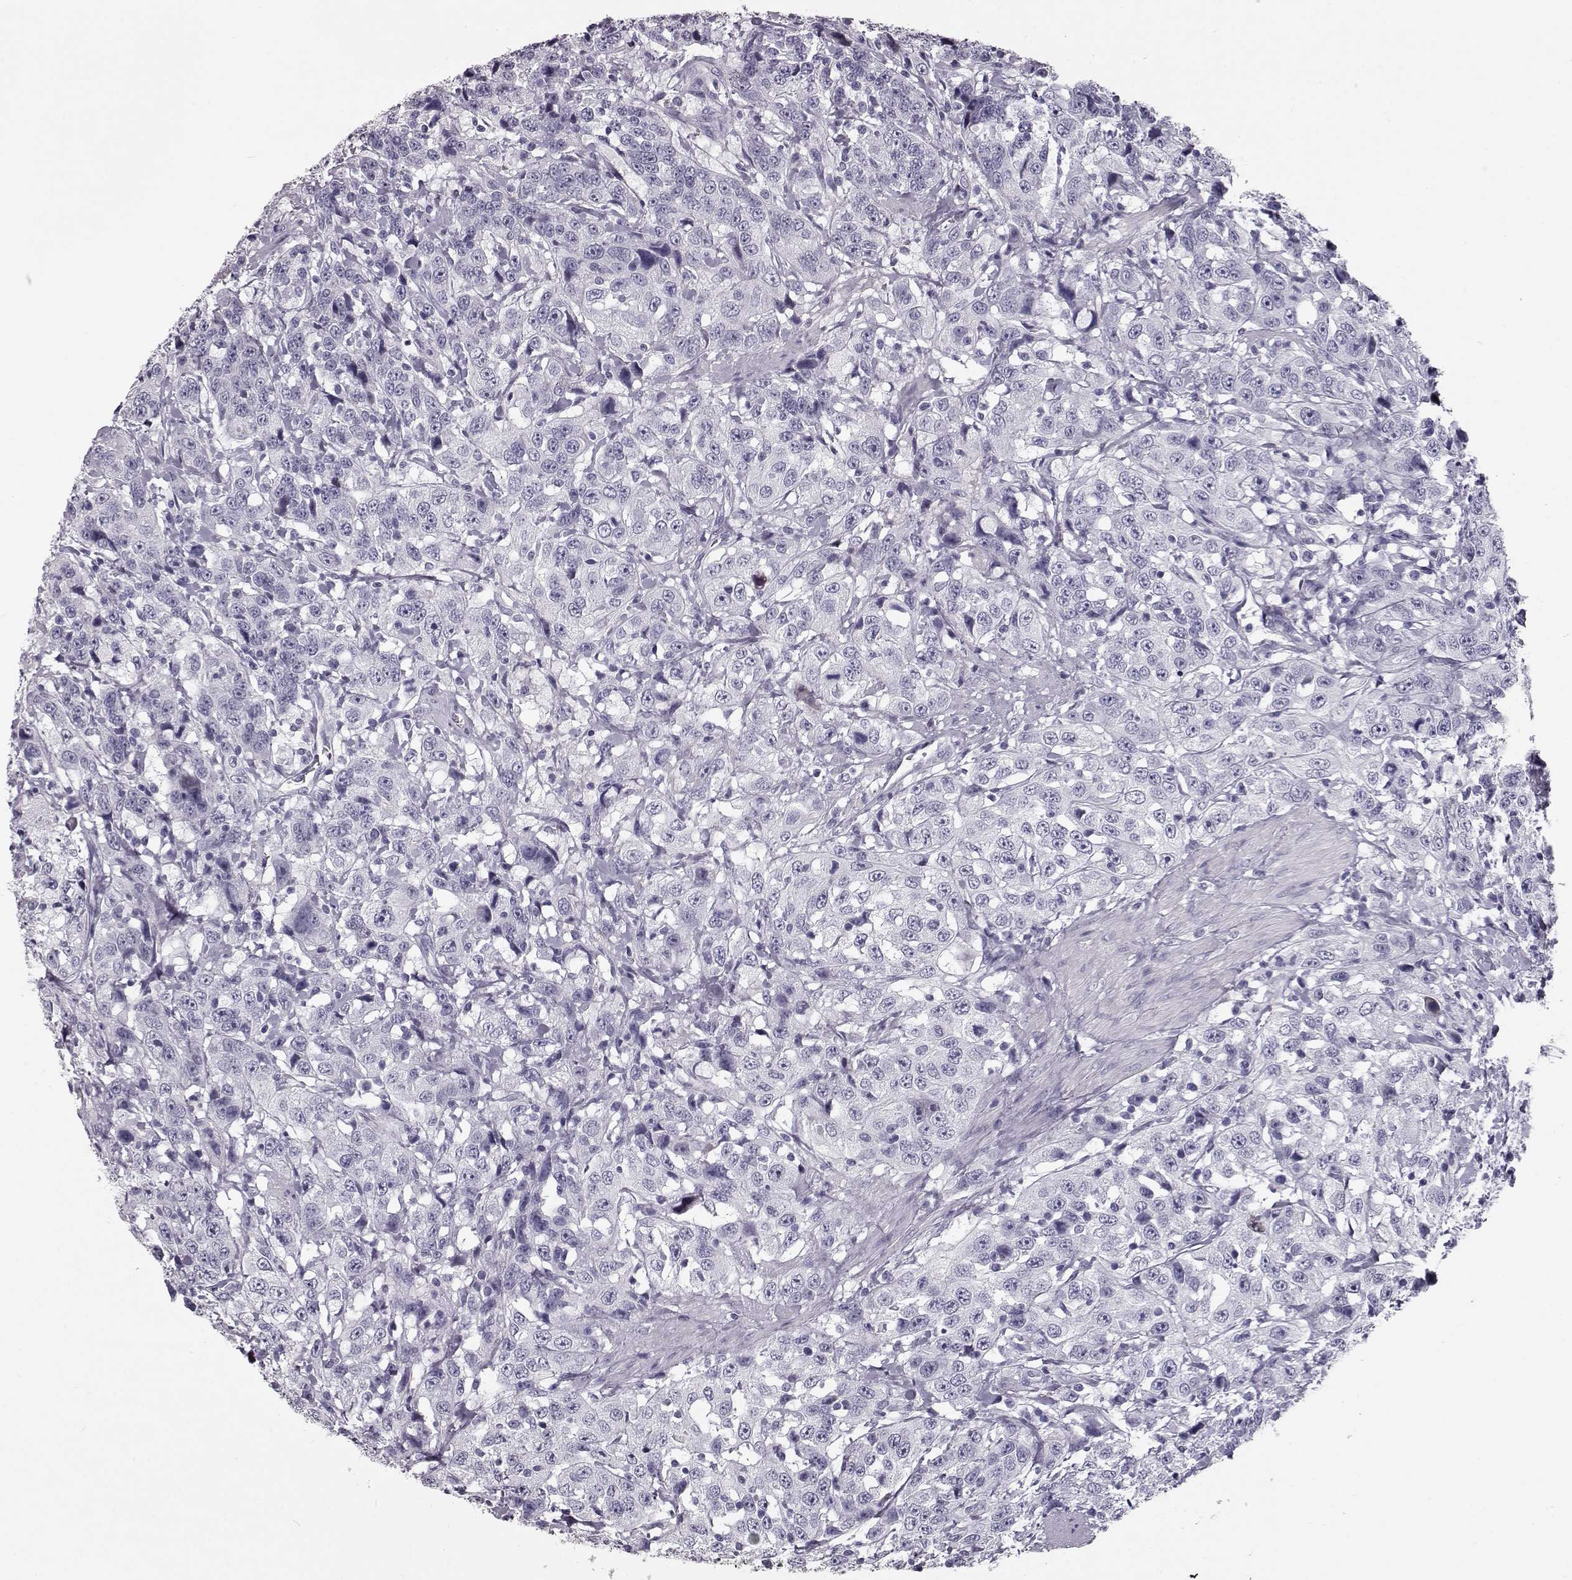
{"staining": {"intensity": "negative", "quantity": "none", "location": "none"}, "tissue": "urothelial cancer", "cell_type": "Tumor cells", "image_type": "cancer", "snomed": [{"axis": "morphology", "description": "Urothelial carcinoma, NOS"}, {"axis": "morphology", "description": "Urothelial carcinoma, High grade"}, {"axis": "topography", "description": "Urinary bladder"}], "caption": "A high-resolution image shows IHC staining of urothelial cancer, which displays no significant expression in tumor cells. Nuclei are stained in blue.", "gene": "CCL19", "patient": {"sex": "female", "age": 73}}